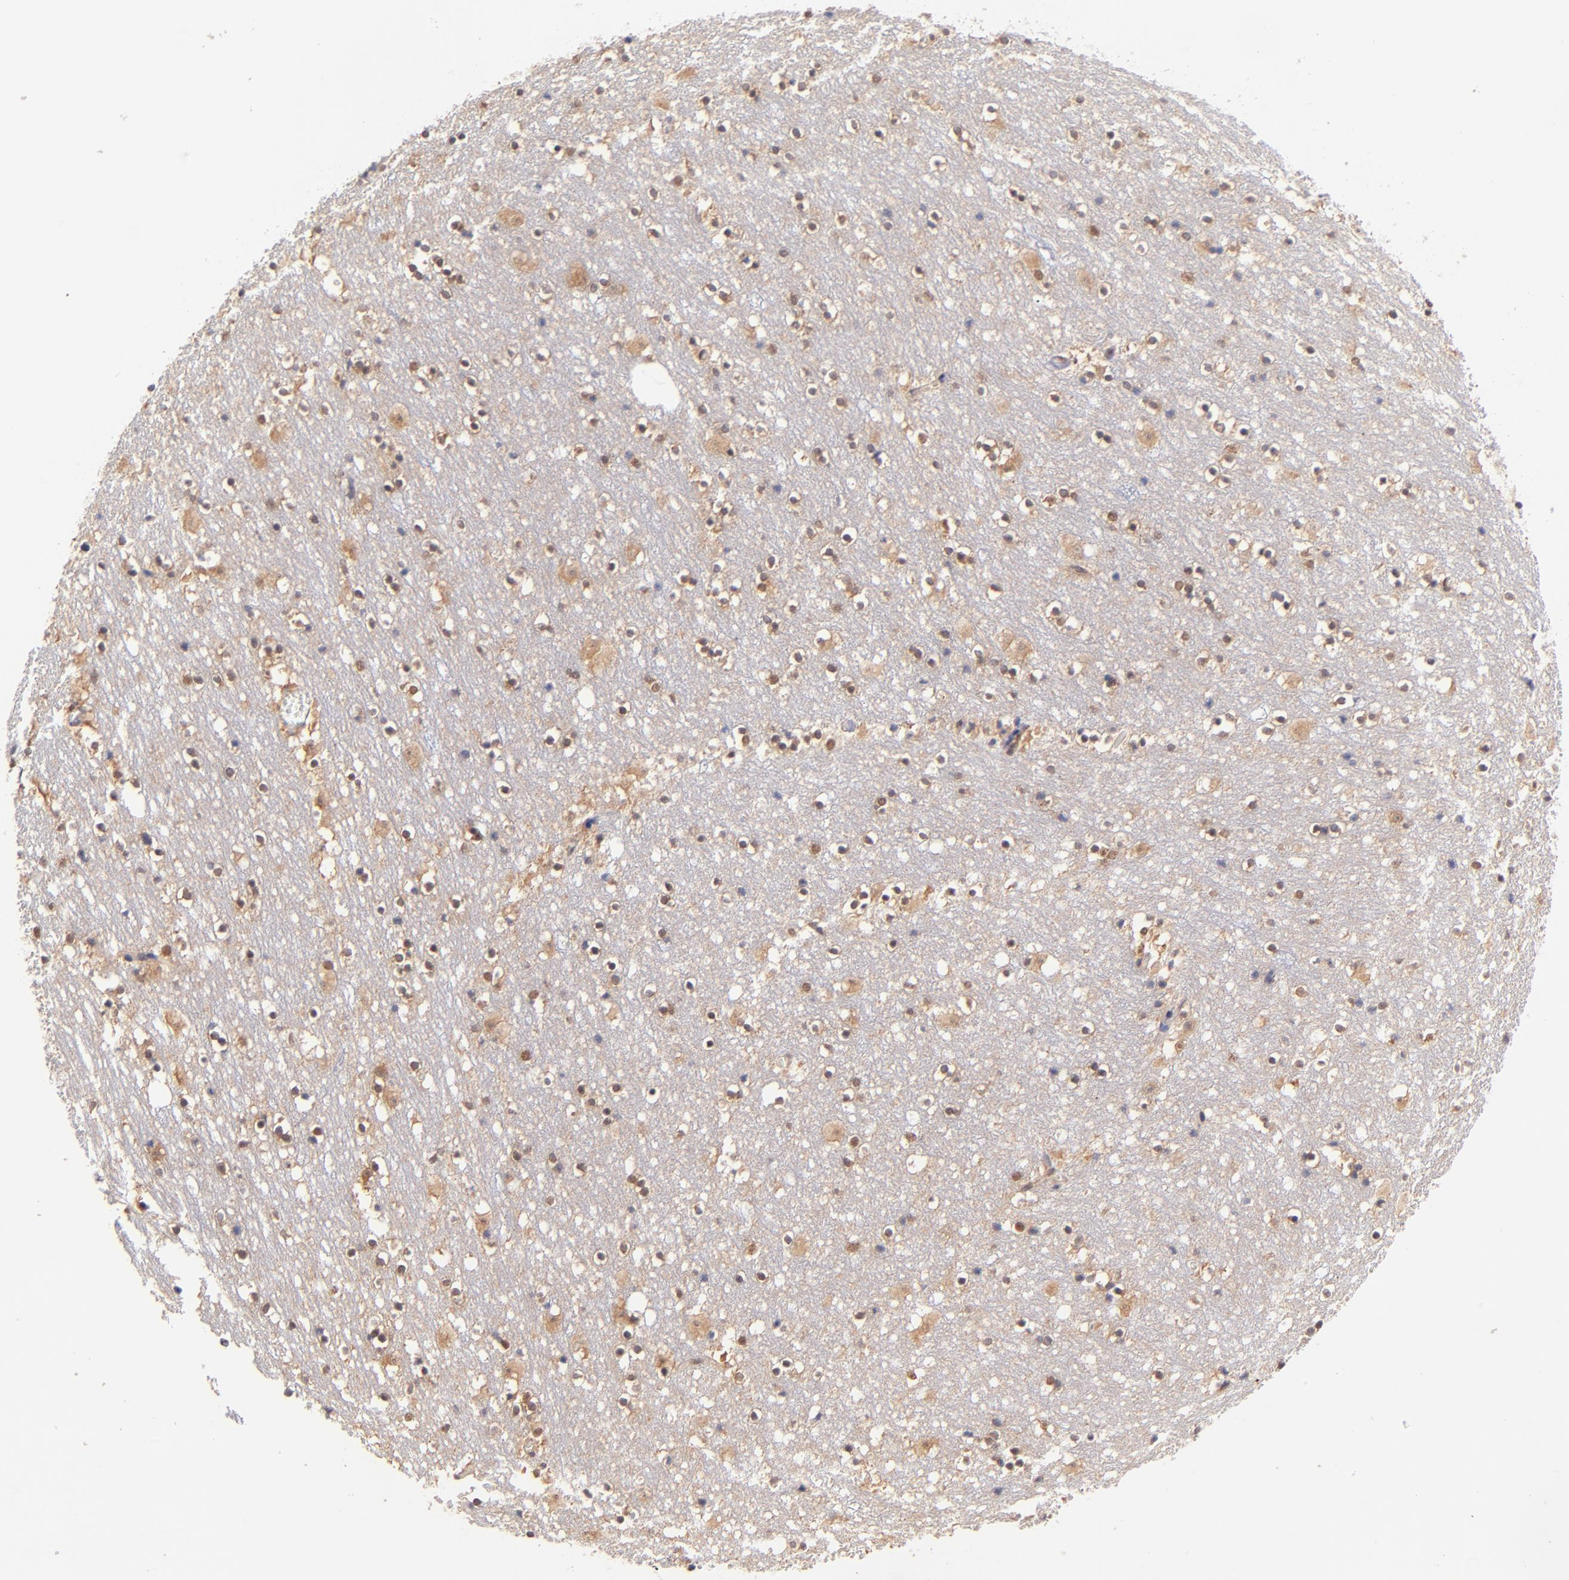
{"staining": {"intensity": "moderate", "quantity": "25%-75%", "location": "nuclear"}, "tissue": "caudate", "cell_type": "Glial cells", "image_type": "normal", "snomed": [{"axis": "morphology", "description": "Normal tissue, NOS"}, {"axis": "topography", "description": "Lateral ventricle wall"}], "caption": "Caudate stained with DAB (3,3'-diaminobenzidine) immunohistochemistry shows medium levels of moderate nuclear staining in about 25%-75% of glial cells.", "gene": "WDR25", "patient": {"sex": "male", "age": 45}}